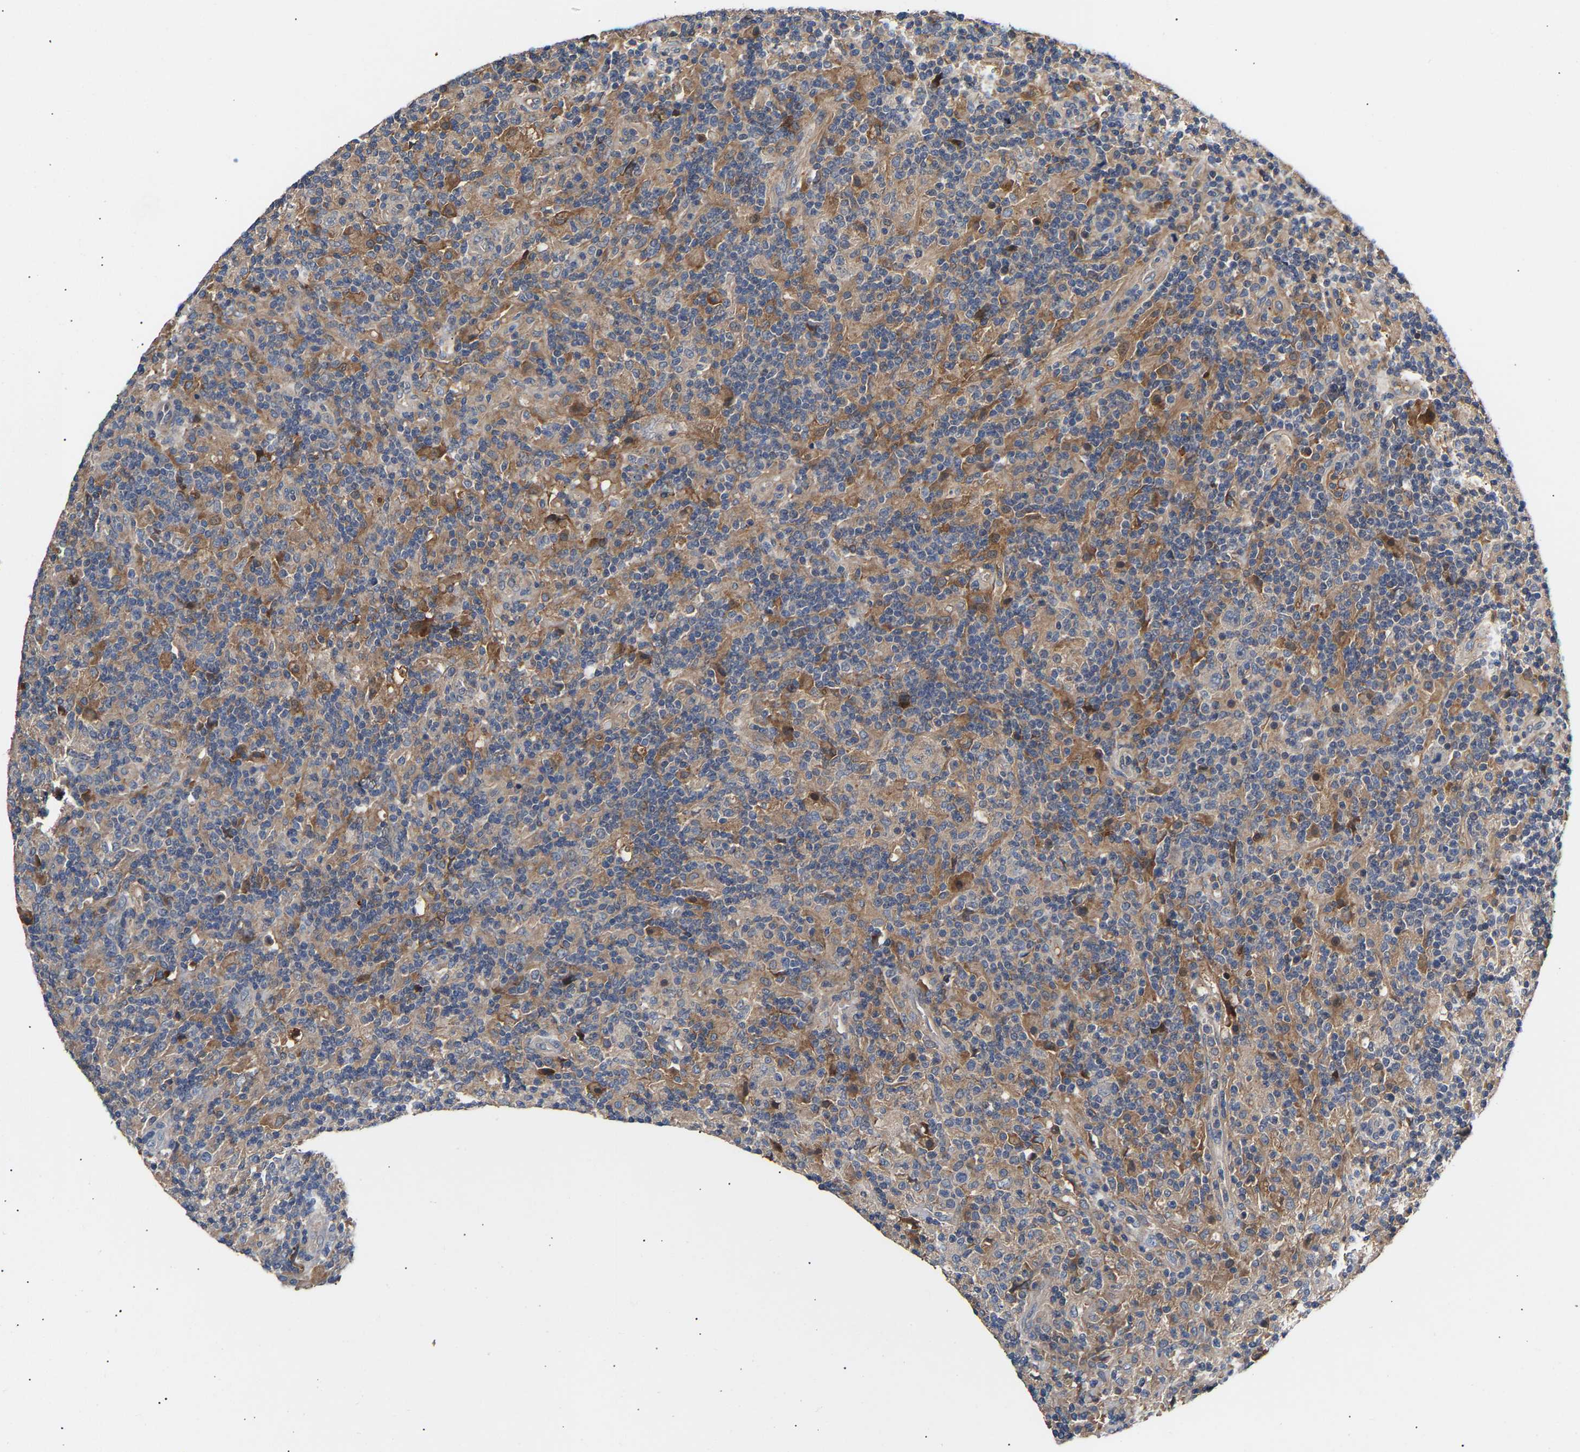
{"staining": {"intensity": "negative", "quantity": "none", "location": "none"}, "tissue": "lymphoma", "cell_type": "Tumor cells", "image_type": "cancer", "snomed": [{"axis": "morphology", "description": "Hodgkin's disease, NOS"}, {"axis": "topography", "description": "Lymph node"}], "caption": "Immunohistochemistry of Hodgkin's disease exhibits no positivity in tumor cells.", "gene": "KASH5", "patient": {"sex": "male", "age": 70}}